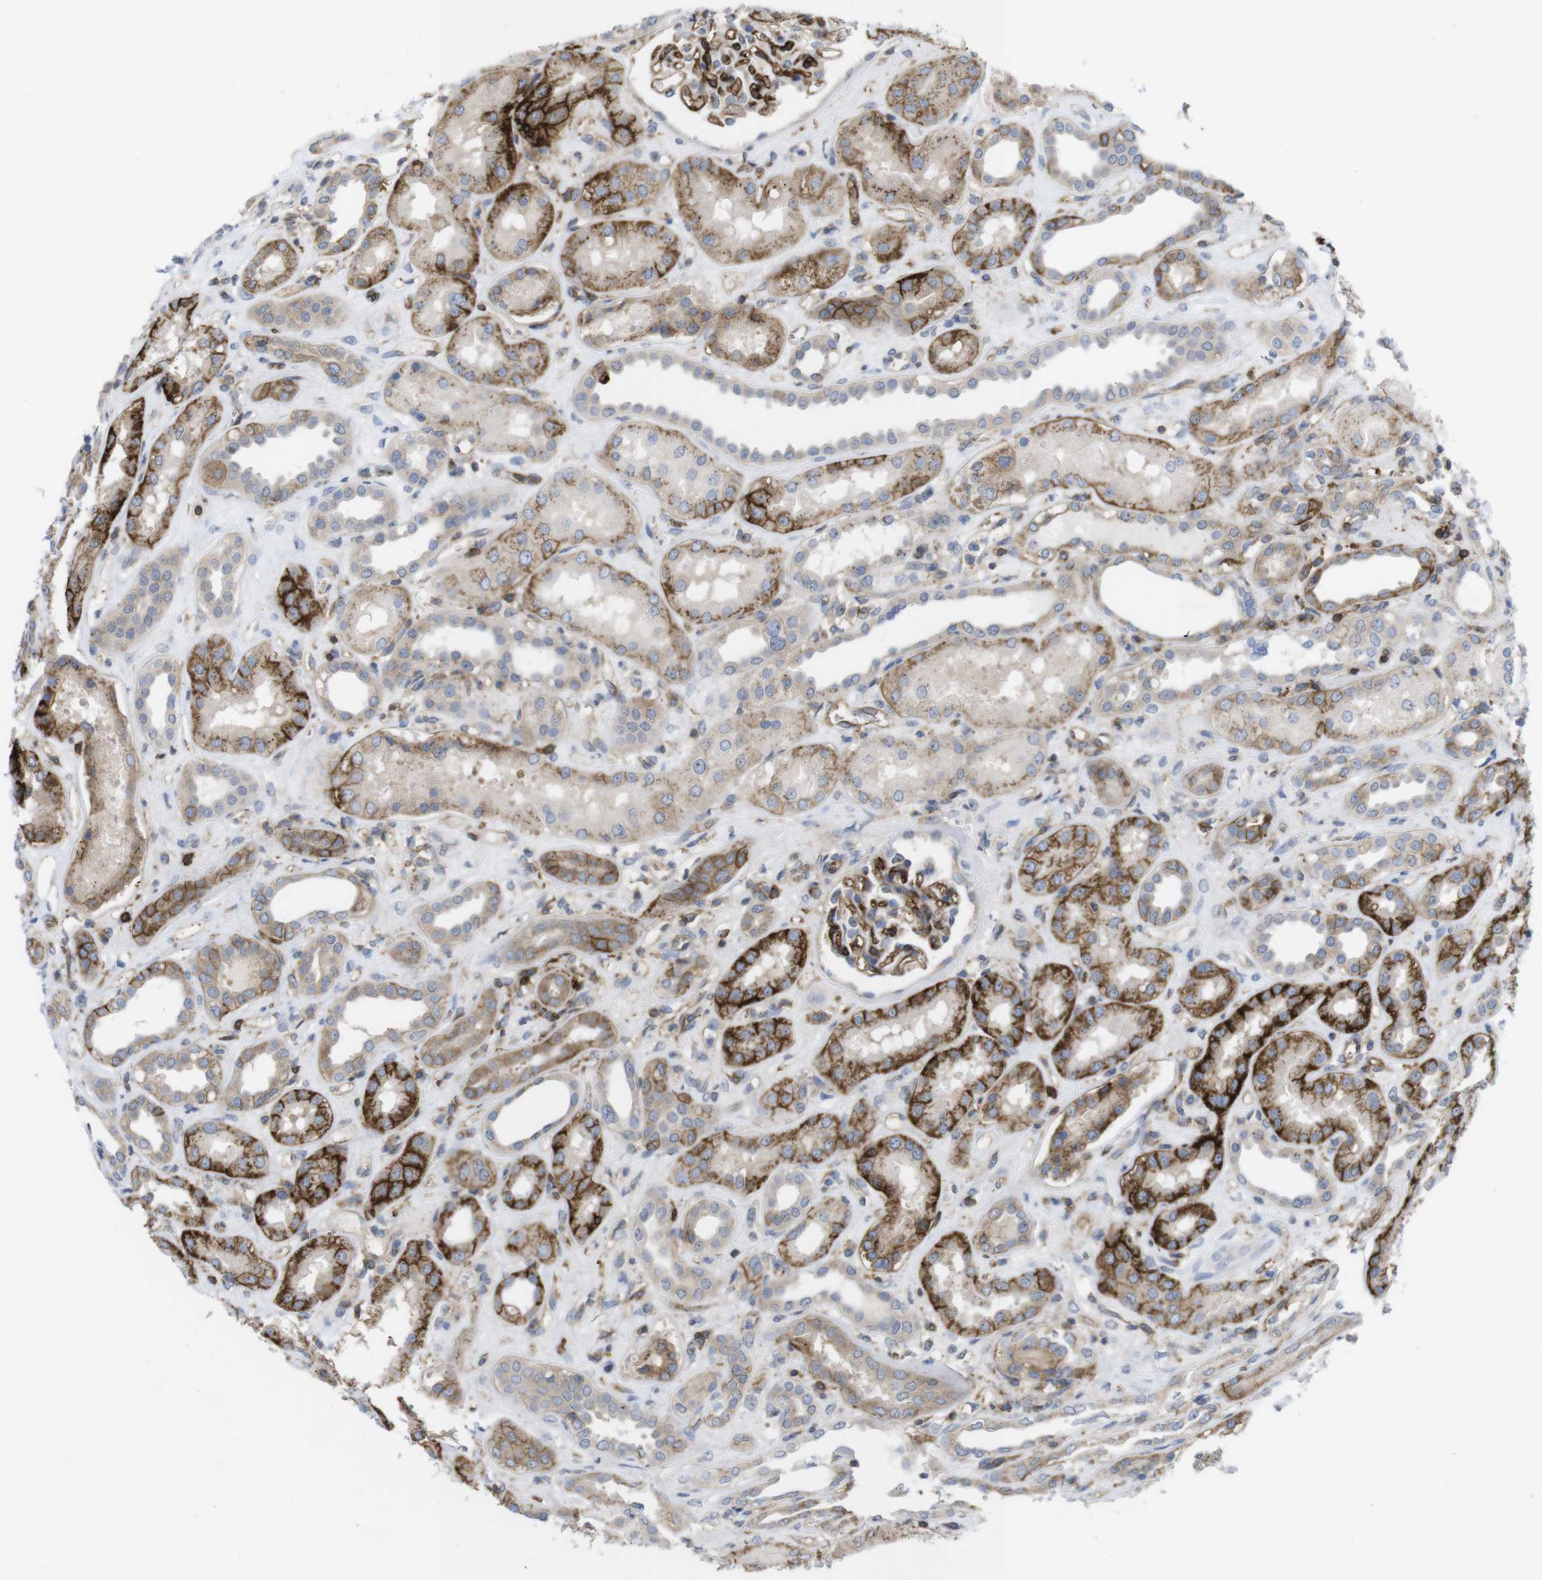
{"staining": {"intensity": "strong", "quantity": "25%-75%", "location": "cytoplasmic/membranous"}, "tissue": "kidney", "cell_type": "Cells in glomeruli", "image_type": "normal", "snomed": [{"axis": "morphology", "description": "Normal tissue, NOS"}, {"axis": "topography", "description": "Kidney"}], "caption": "Immunohistochemical staining of benign human kidney exhibits strong cytoplasmic/membranous protein expression in about 25%-75% of cells in glomeruli. (brown staining indicates protein expression, while blue staining denotes nuclei).", "gene": "CCR6", "patient": {"sex": "male", "age": 59}}